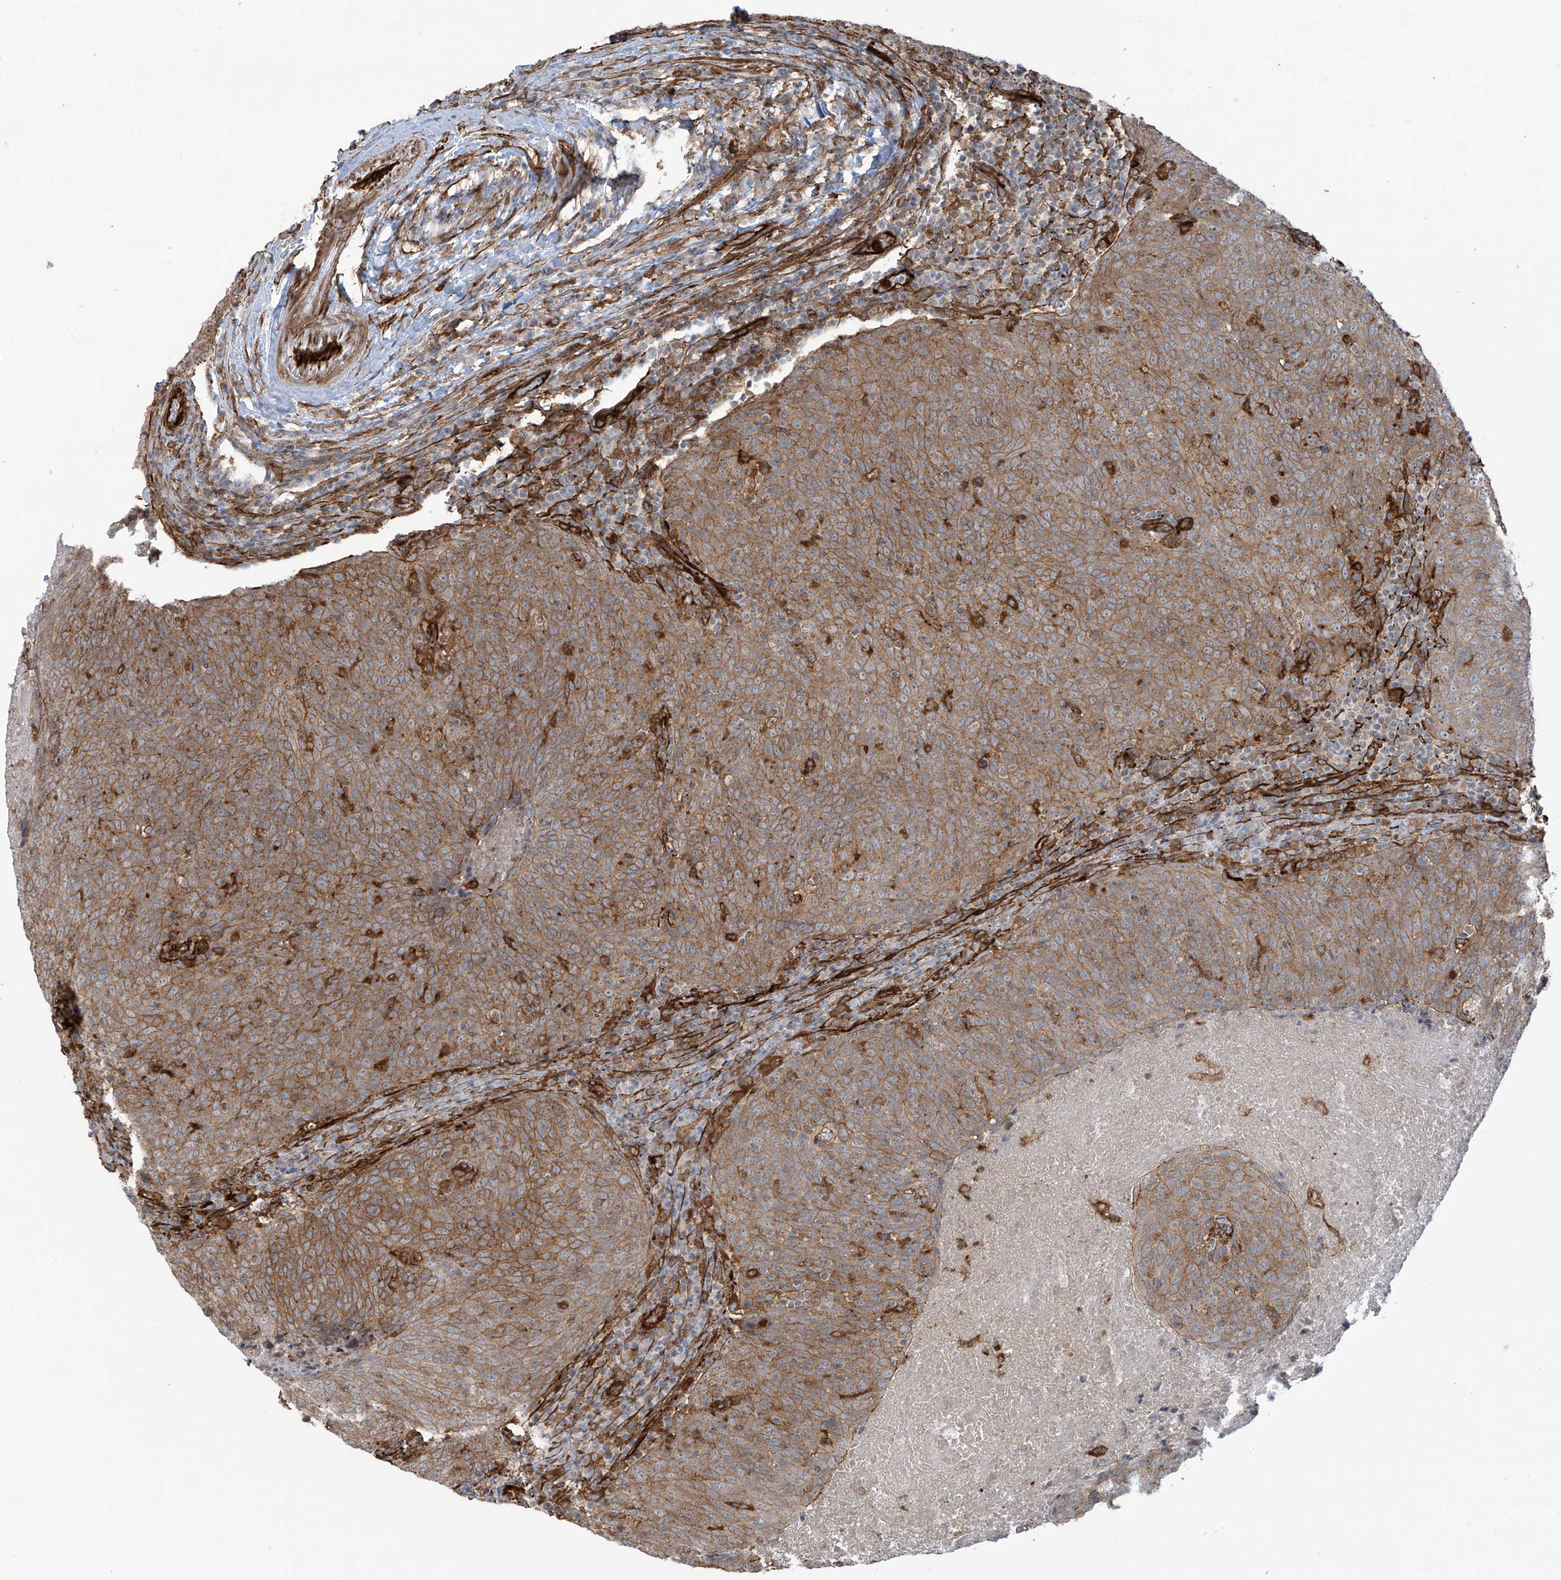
{"staining": {"intensity": "moderate", "quantity": ">75%", "location": "cytoplasmic/membranous"}, "tissue": "head and neck cancer", "cell_type": "Tumor cells", "image_type": "cancer", "snomed": [{"axis": "morphology", "description": "Squamous cell carcinoma, NOS"}, {"axis": "morphology", "description": "Squamous cell carcinoma, metastatic, NOS"}, {"axis": "topography", "description": "Lymph node"}, {"axis": "topography", "description": "Head-Neck"}], "caption": "Immunohistochemical staining of human metastatic squamous cell carcinoma (head and neck) shows medium levels of moderate cytoplasmic/membranous staining in about >75% of tumor cells.", "gene": "SLC9A2", "patient": {"sex": "male", "age": 62}}